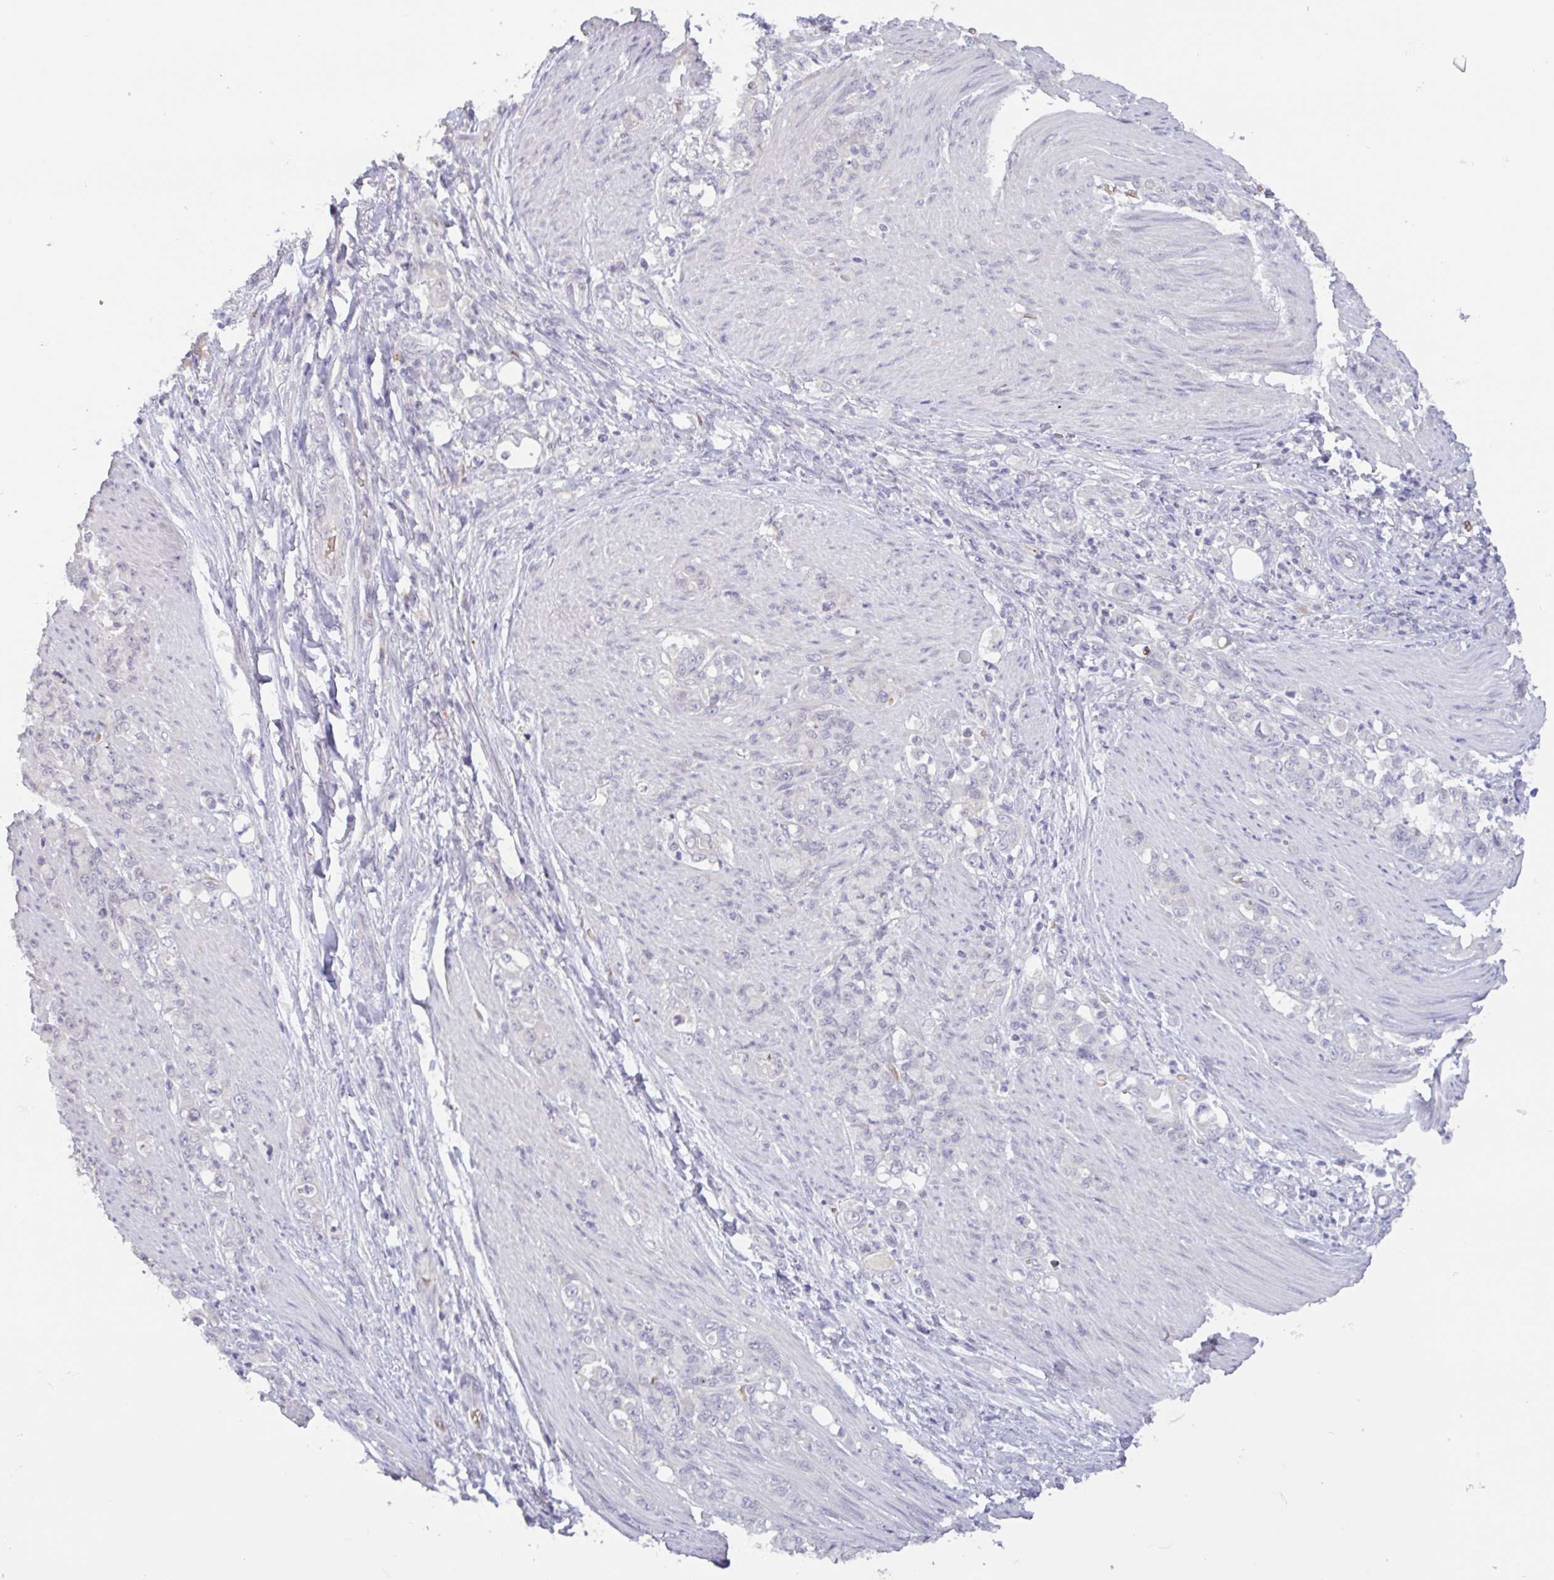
{"staining": {"intensity": "negative", "quantity": "none", "location": "none"}, "tissue": "stomach cancer", "cell_type": "Tumor cells", "image_type": "cancer", "snomed": [{"axis": "morphology", "description": "Adenocarcinoma, NOS"}, {"axis": "topography", "description": "Stomach"}], "caption": "Adenocarcinoma (stomach) stained for a protein using IHC exhibits no positivity tumor cells.", "gene": "RHAG", "patient": {"sex": "female", "age": 79}}